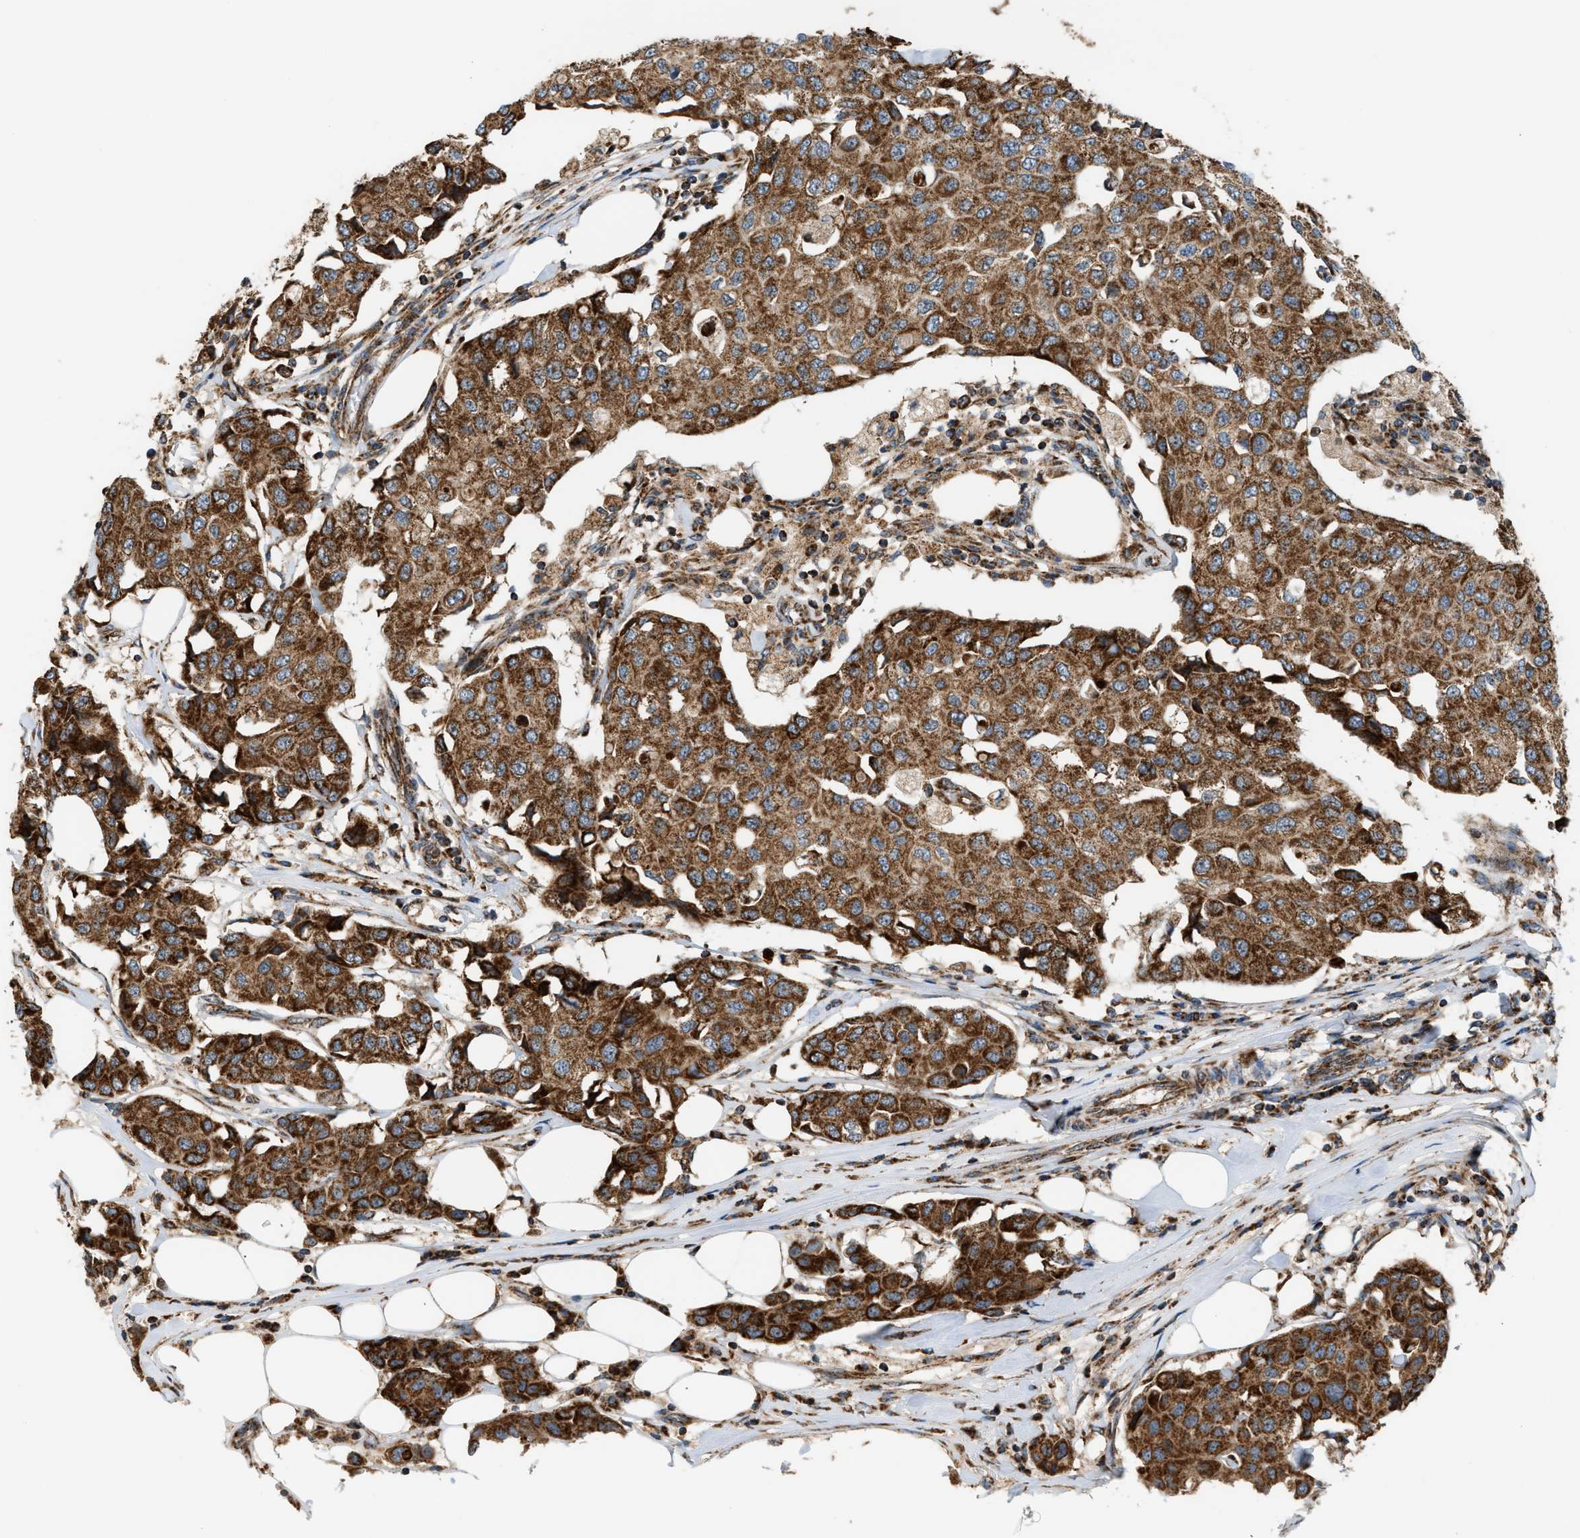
{"staining": {"intensity": "moderate", "quantity": ">75%", "location": "cytoplasmic/membranous"}, "tissue": "breast cancer", "cell_type": "Tumor cells", "image_type": "cancer", "snomed": [{"axis": "morphology", "description": "Duct carcinoma"}, {"axis": "topography", "description": "Breast"}], "caption": "A histopathology image of human breast cancer (infiltrating ductal carcinoma) stained for a protein shows moderate cytoplasmic/membranous brown staining in tumor cells.", "gene": "SGSM2", "patient": {"sex": "female", "age": 80}}